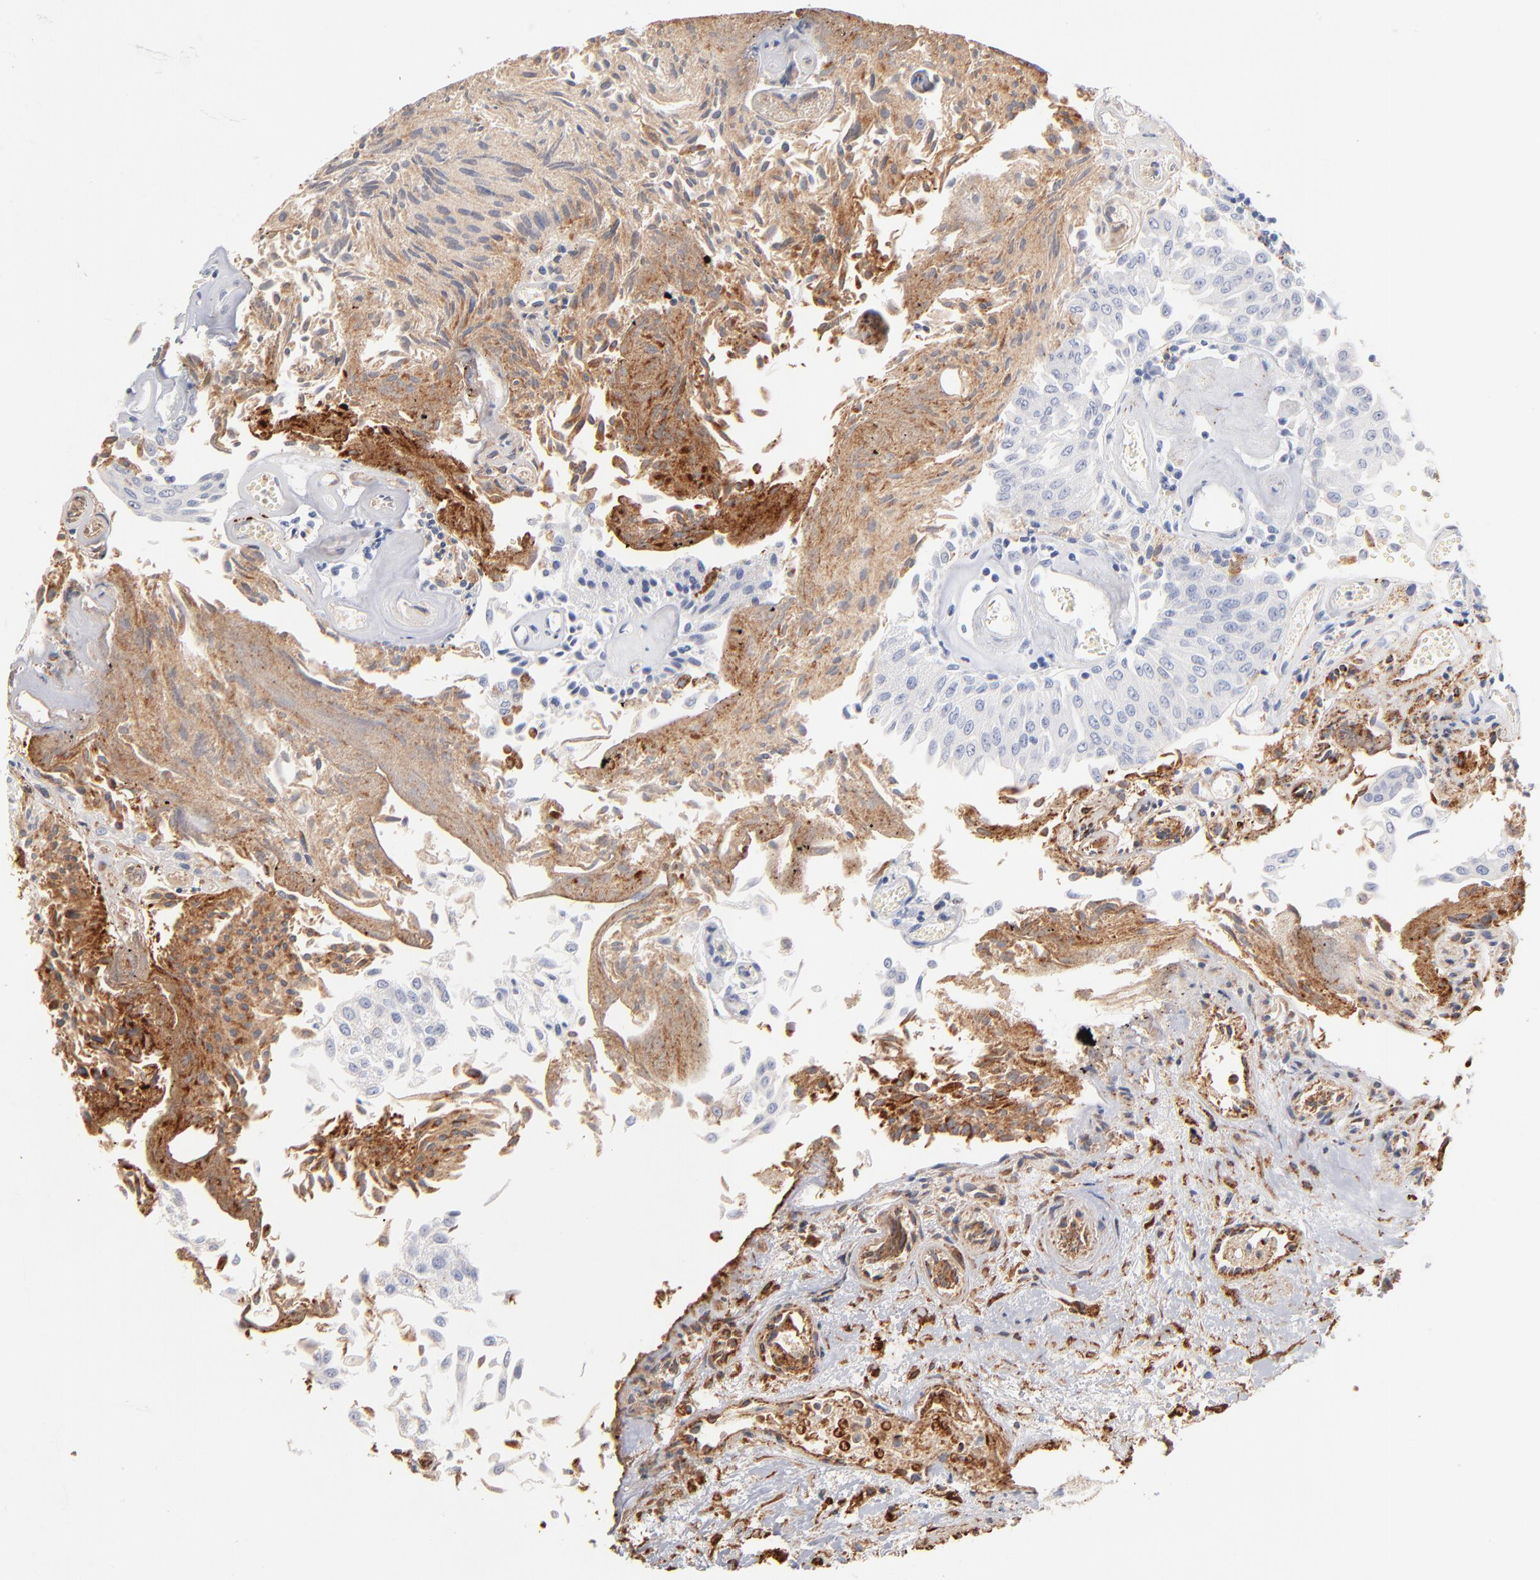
{"staining": {"intensity": "weak", "quantity": "25%-75%", "location": "cytoplasmic/membranous"}, "tissue": "urothelial cancer", "cell_type": "Tumor cells", "image_type": "cancer", "snomed": [{"axis": "morphology", "description": "Urothelial carcinoma, Low grade"}, {"axis": "topography", "description": "Urinary bladder"}], "caption": "Immunohistochemical staining of low-grade urothelial carcinoma reveals low levels of weak cytoplasmic/membranous protein expression in approximately 25%-75% of tumor cells.", "gene": "APOH", "patient": {"sex": "male", "age": 86}}